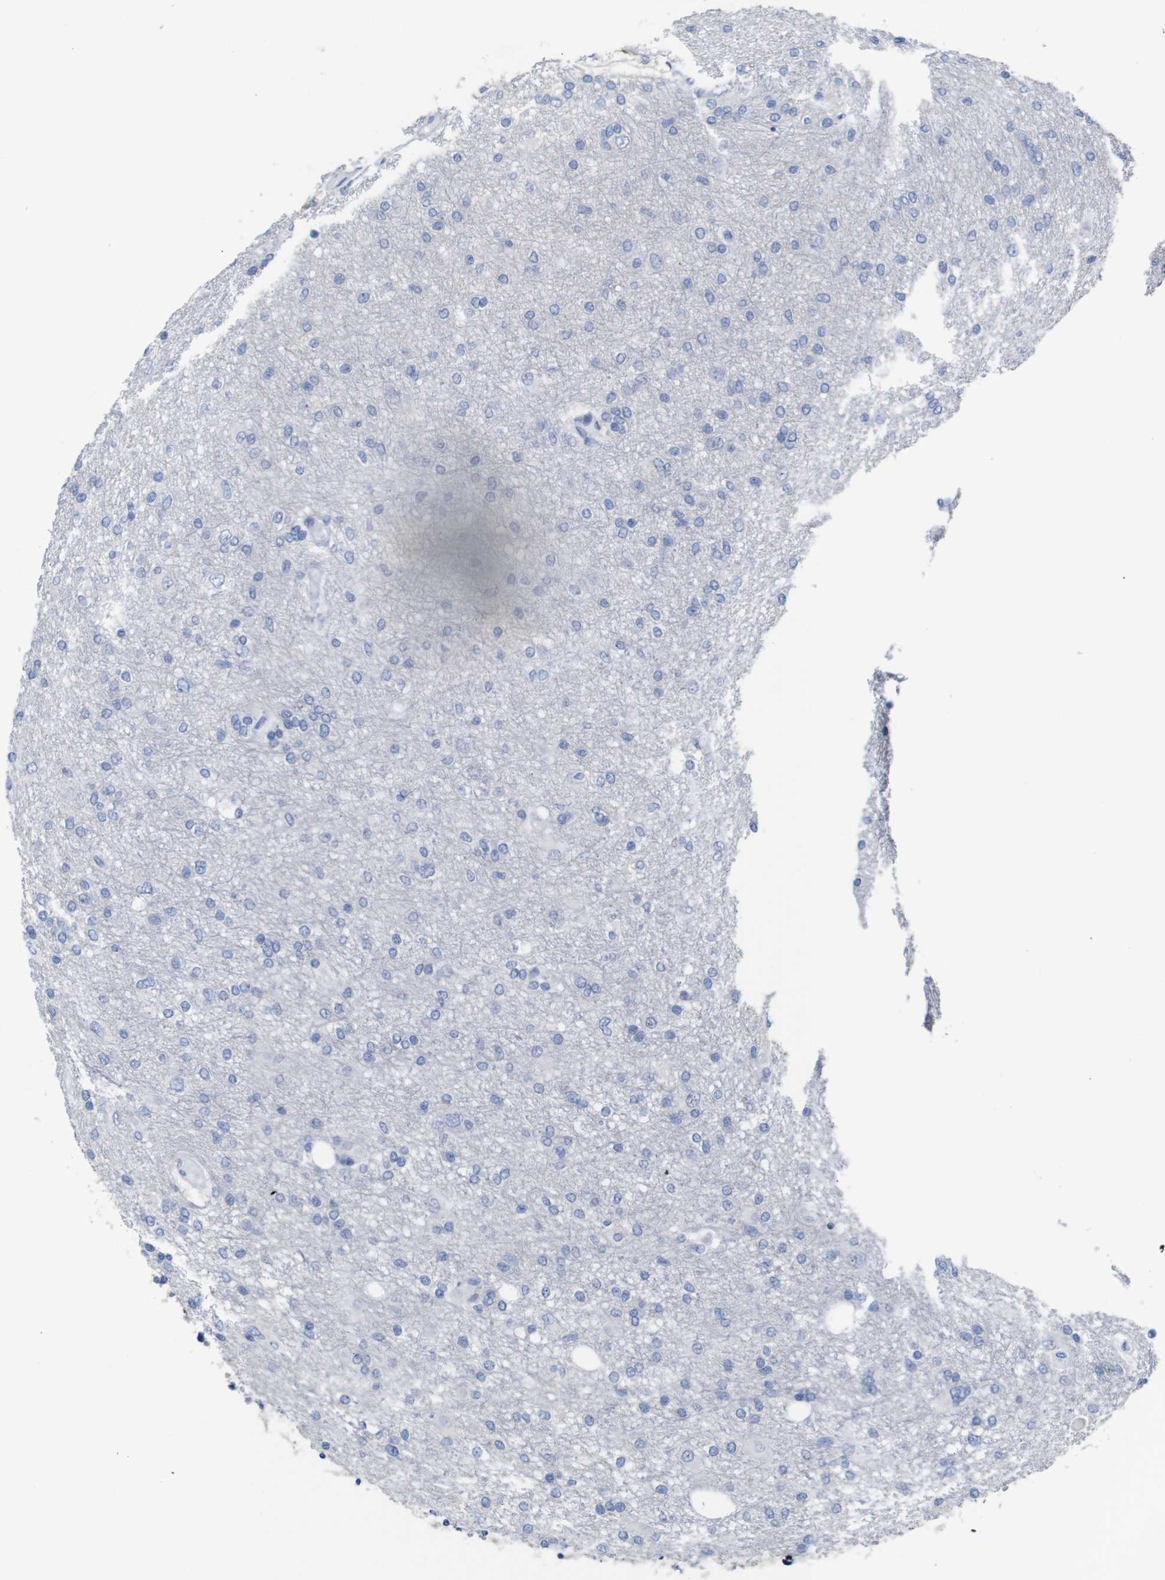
{"staining": {"intensity": "negative", "quantity": "none", "location": "none"}, "tissue": "glioma", "cell_type": "Tumor cells", "image_type": "cancer", "snomed": [{"axis": "morphology", "description": "Glioma, malignant, High grade"}, {"axis": "topography", "description": "Brain"}], "caption": "Image shows no significant protein expression in tumor cells of high-grade glioma (malignant).", "gene": "TCEAL9", "patient": {"sex": "female", "age": 59}}